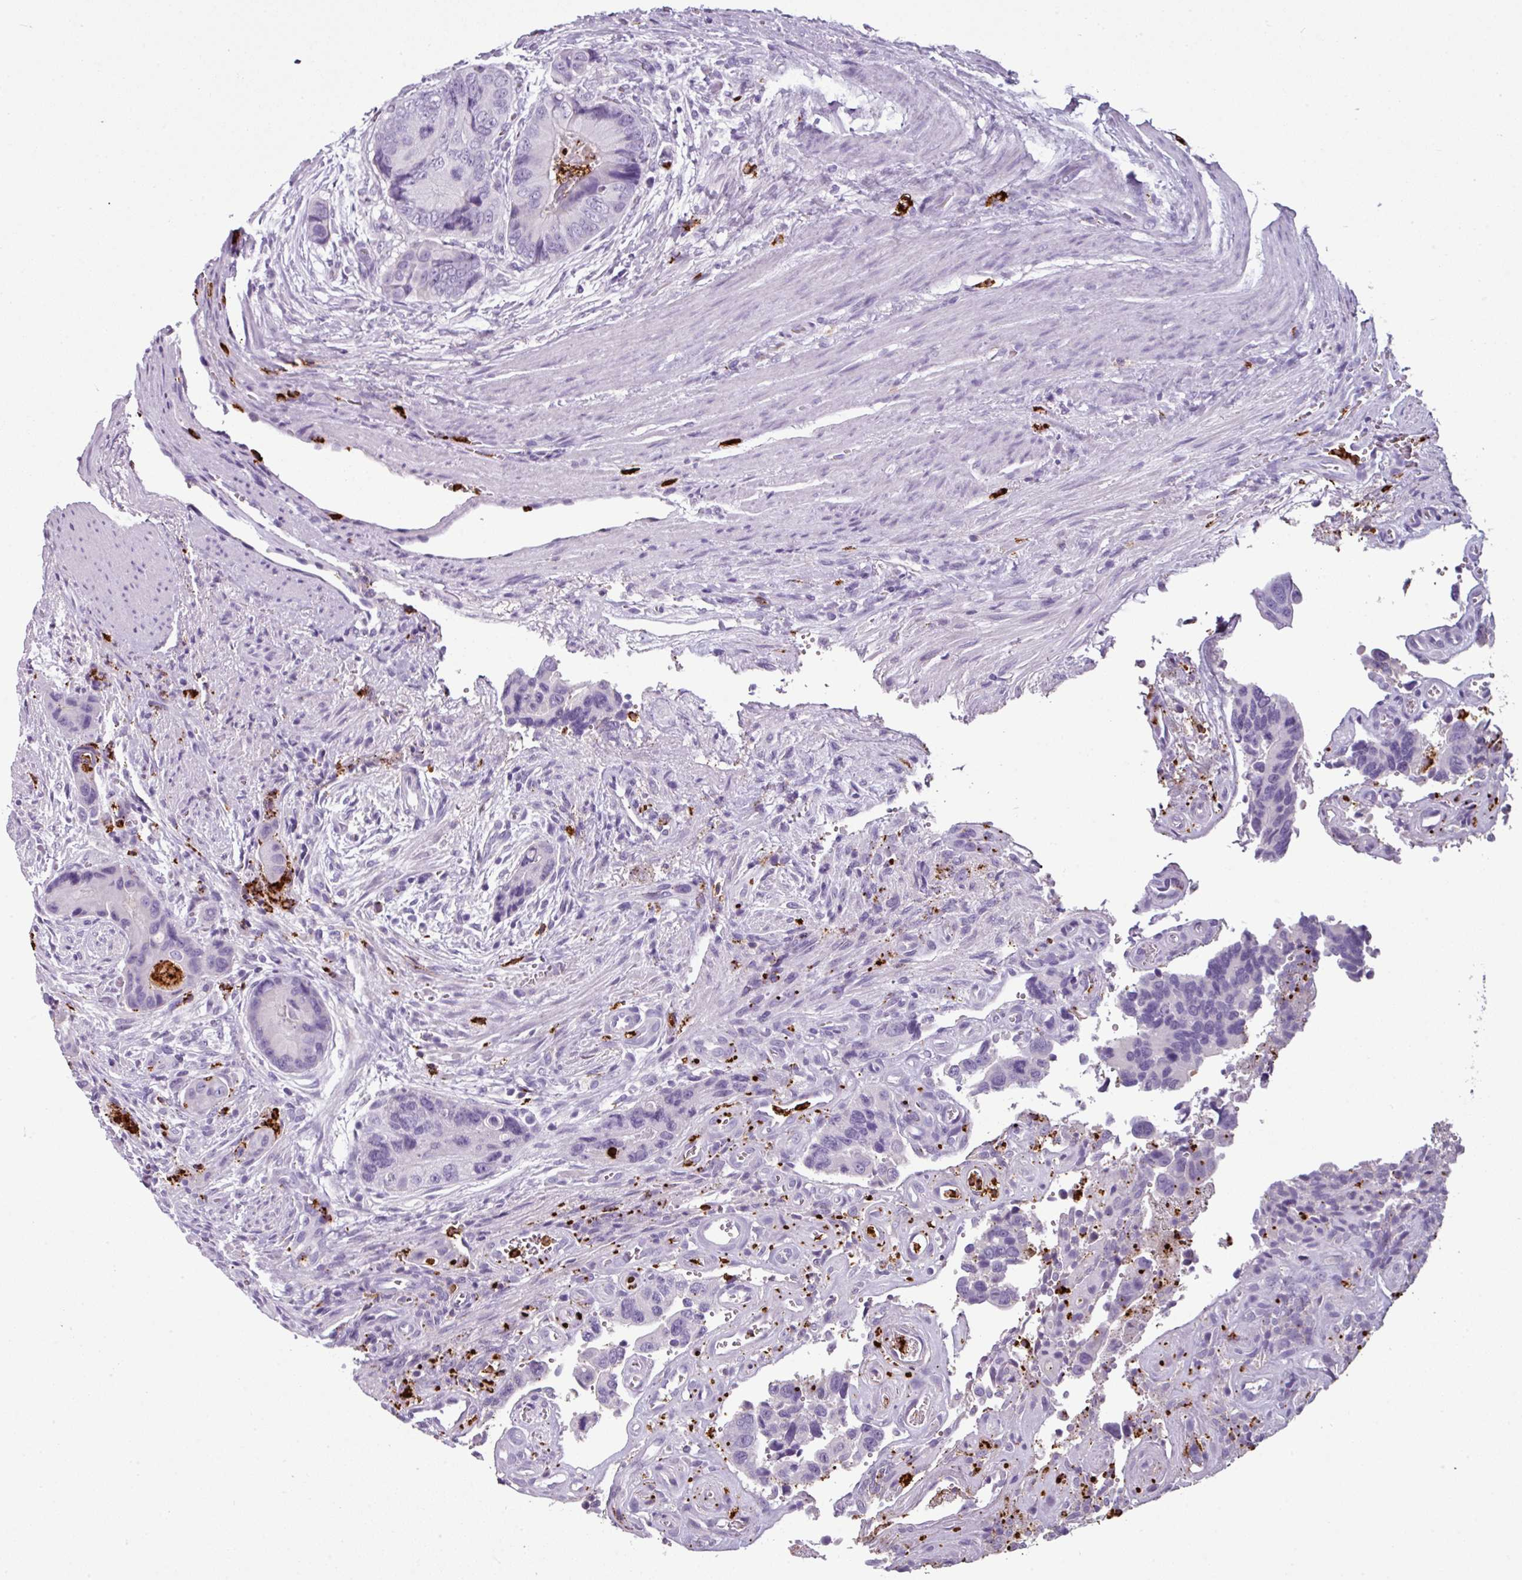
{"staining": {"intensity": "negative", "quantity": "none", "location": "none"}, "tissue": "colorectal cancer", "cell_type": "Tumor cells", "image_type": "cancer", "snomed": [{"axis": "morphology", "description": "Adenocarcinoma, NOS"}, {"axis": "topography", "description": "Colon"}], "caption": "The micrograph displays no staining of tumor cells in colorectal cancer.", "gene": "CTSG", "patient": {"sex": "male", "age": 84}}